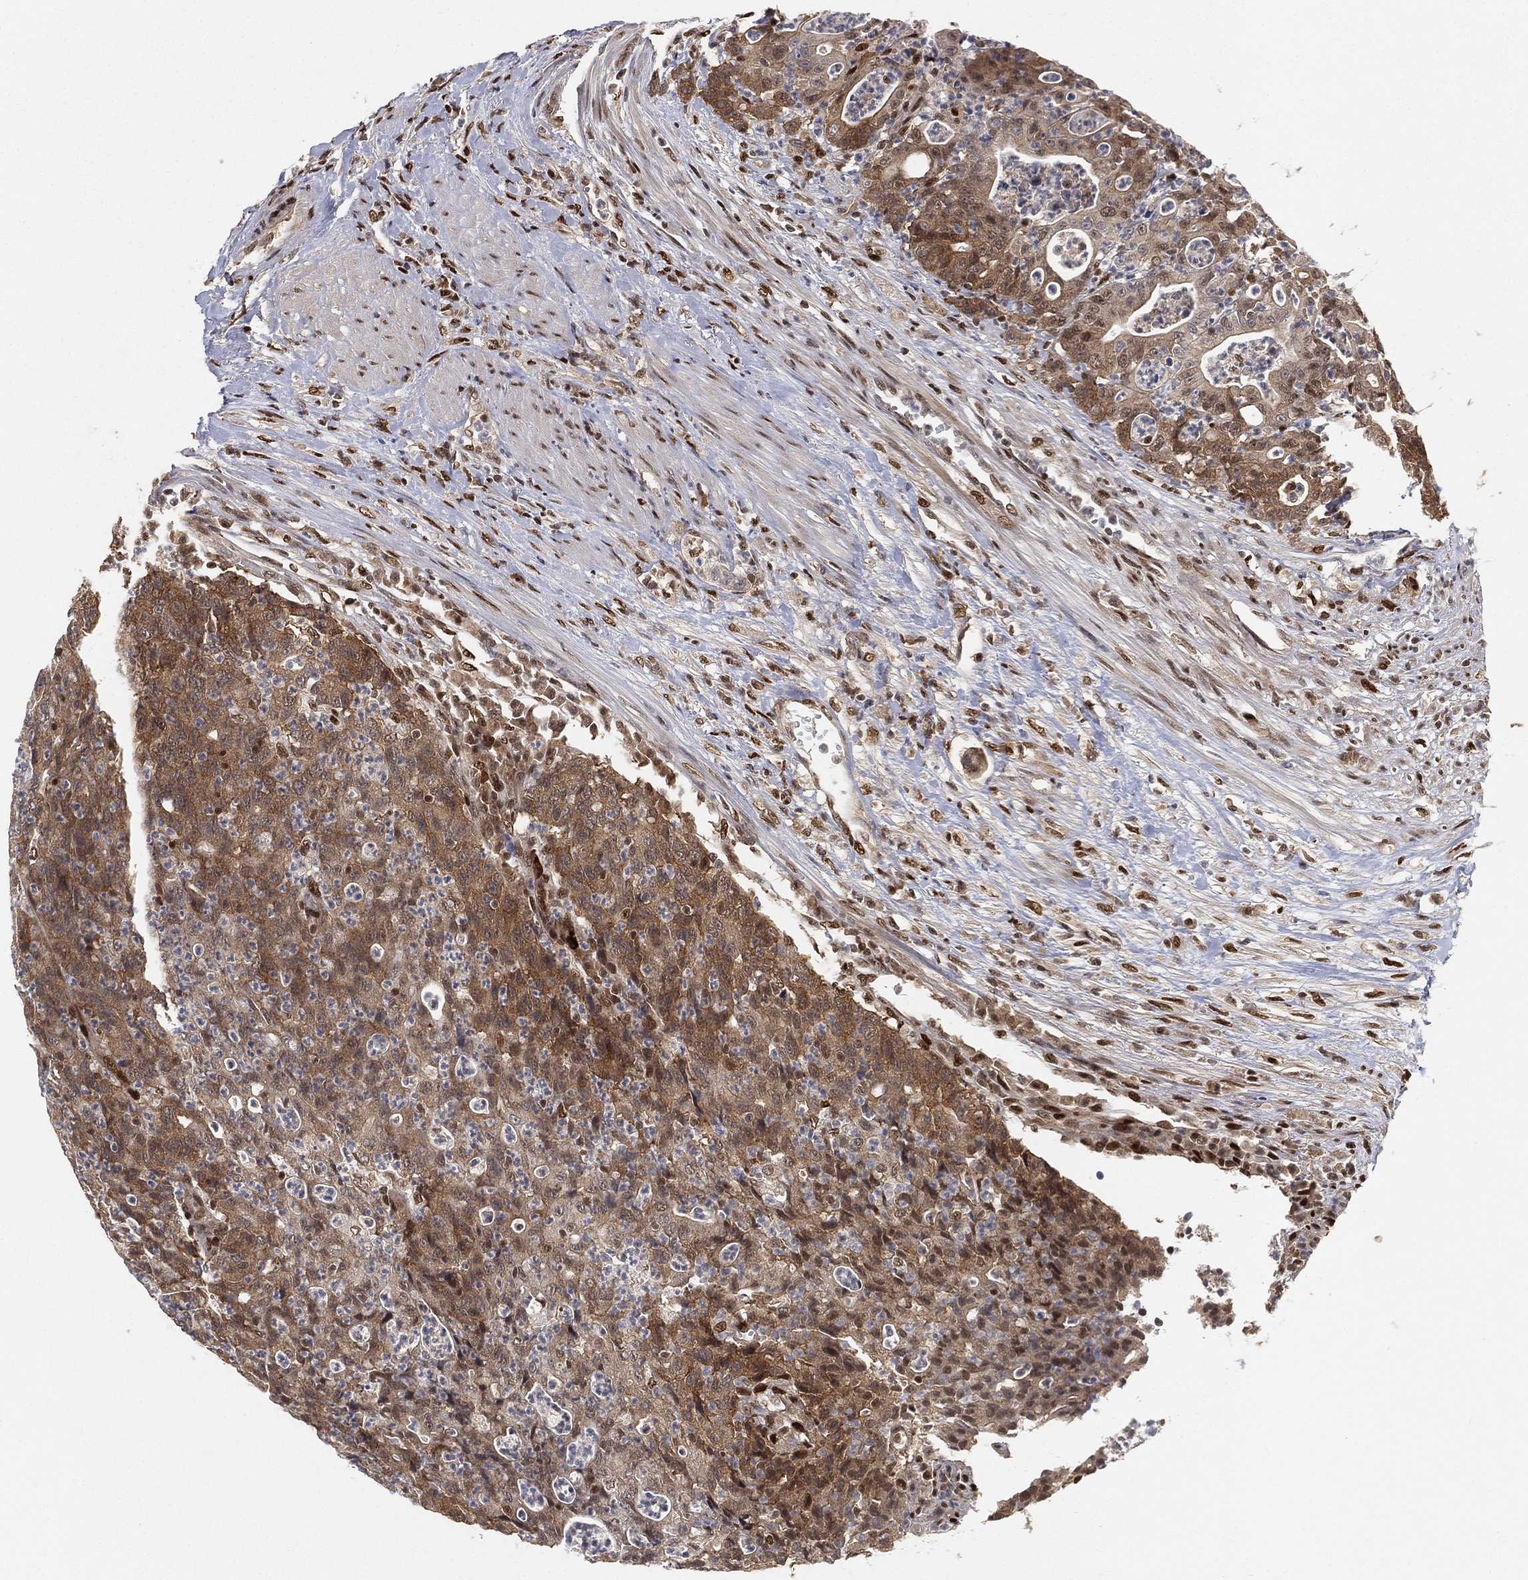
{"staining": {"intensity": "moderate", "quantity": ">75%", "location": "cytoplasmic/membranous"}, "tissue": "colorectal cancer", "cell_type": "Tumor cells", "image_type": "cancer", "snomed": [{"axis": "morphology", "description": "Adenocarcinoma, NOS"}, {"axis": "topography", "description": "Colon"}], "caption": "Moderate cytoplasmic/membranous positivity is appreciated in about >75% of tumor cells in adenocarcinoma (colorectal).", "gene": "CRTC3", "patient": {"sex": "male", "age": 70}}